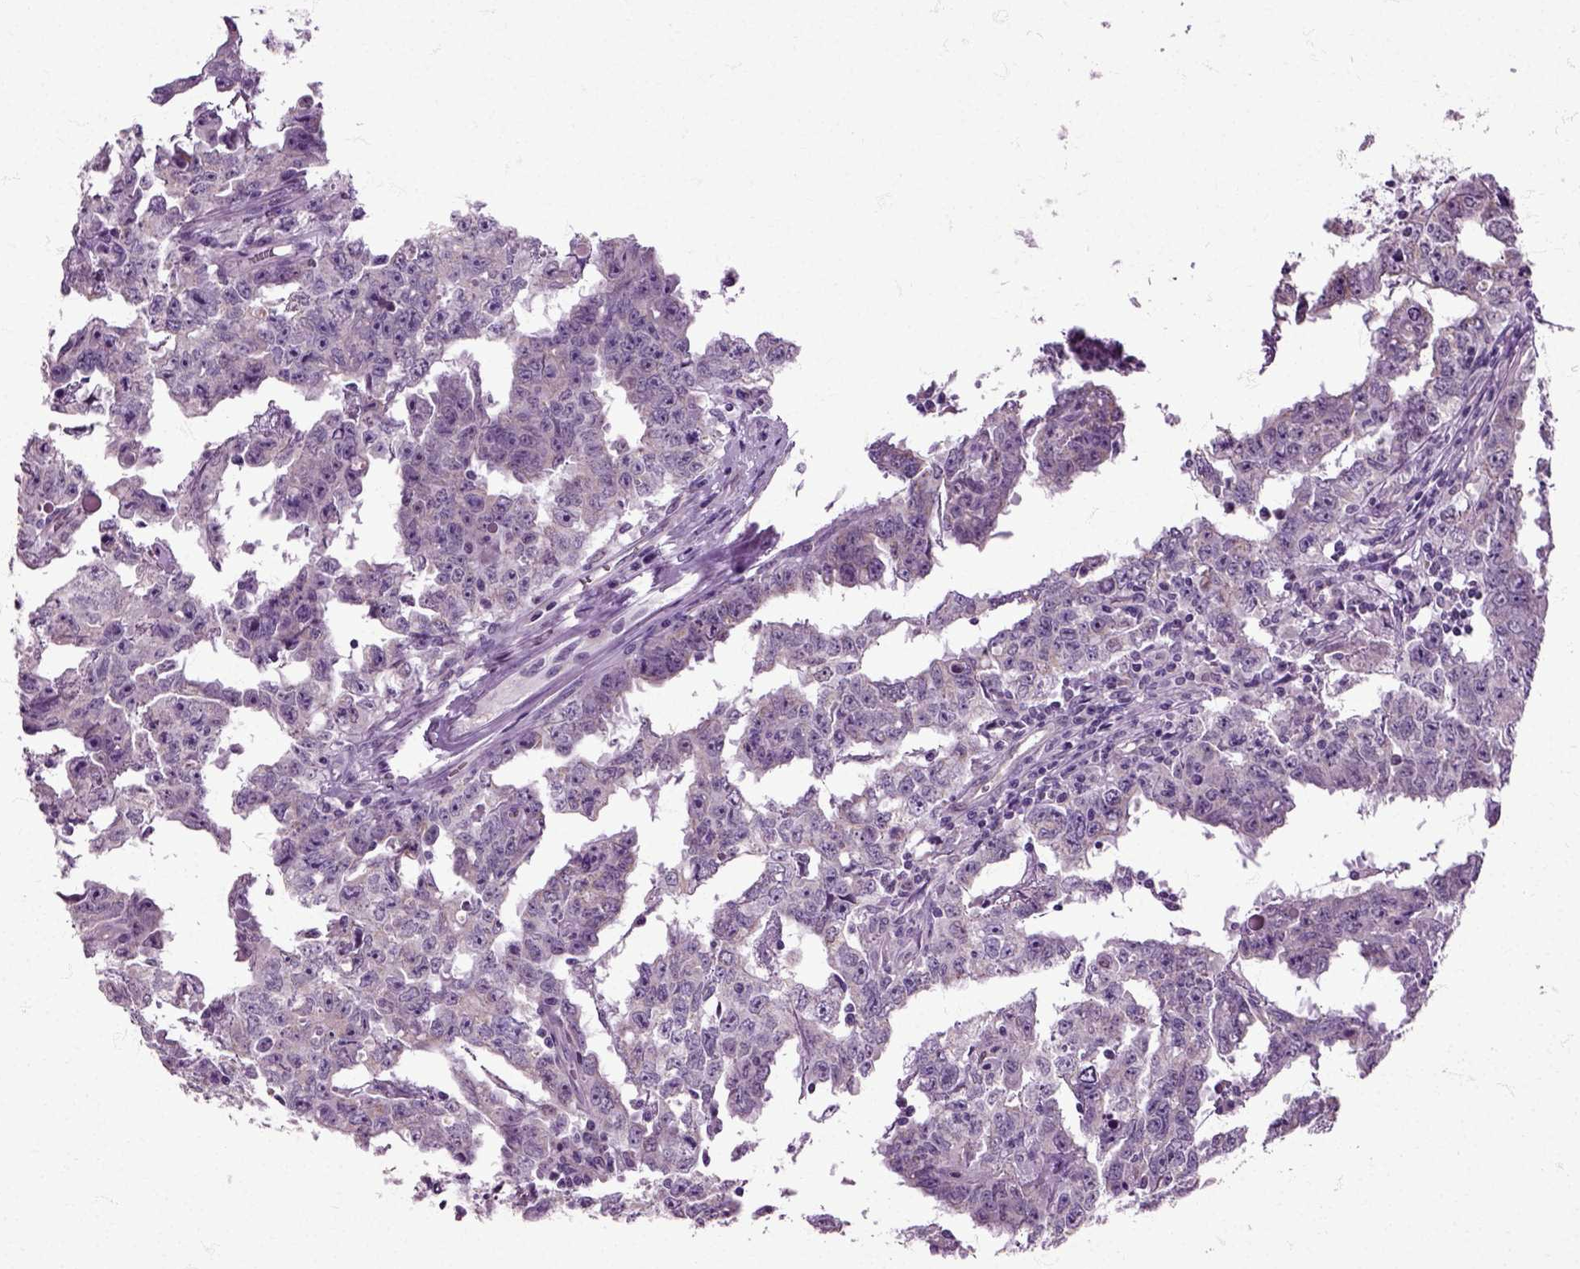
{"staining": {"intensity": "negative", "quantity": "none", "location": "none"}, "tissue": "testis cancer", "cell_type": "Tumor cells", "image_type": "cancer", "snomed": [{"axis": "morphology", "description": "Carcinoma, Embryonal, NOS"}, {"axis": "topography", "description": "Testis"}], "caption": "DAB (3,3'-diaminobenzidine) immunohistochemical staining of human testis cancer exhibits no significant expression in tumor cells.", "gene": "HSPA2", "patient": {"sex": "male", "age": 22}}